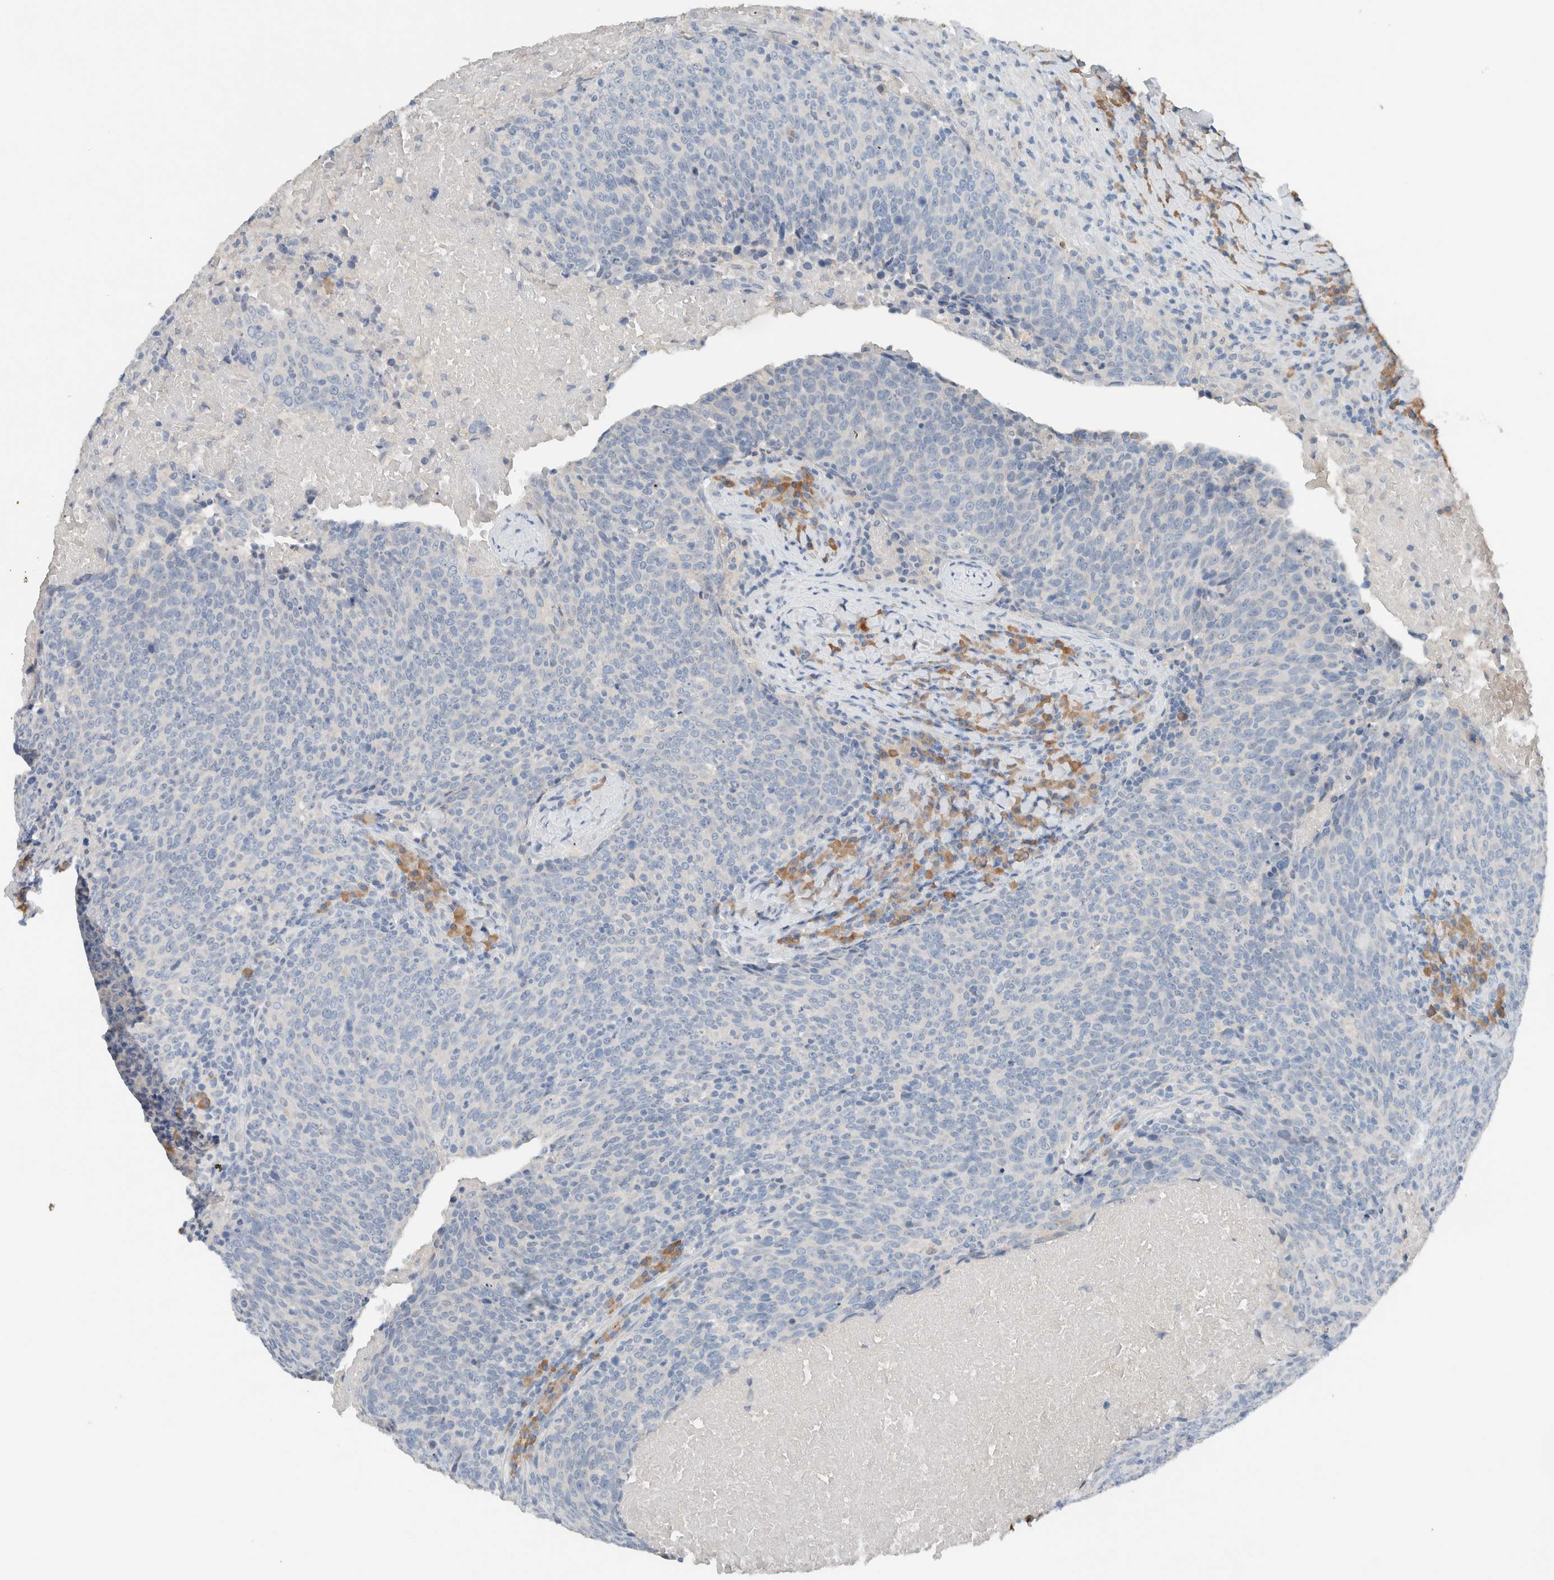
{"staining": {"intensity": "negative", "quantity": "none", "location": "none"}, "tissue": "head and neck cancer", "cell_type": "Tumor cells", "image_type": "cancer", "snomed": [{"axis": "morphology", "description": "Squamous cell carcinoma, NOS"}, {"axis": "morphology", "description": "Squamous cell carcinoma, metastatic, NOS"}, {"axis": "topography", "description": "Lymph node"}, {"axis": "topography", "description": "Head-Neck"}], "caption": "Head and neck cancer (metastatic squamous cell carcinoma) stained for a protein using immunohistochemistry exhibits no expression tumor cells.", "gene": "DUOX1", "patient": {"sex": "male", "age": 62}}